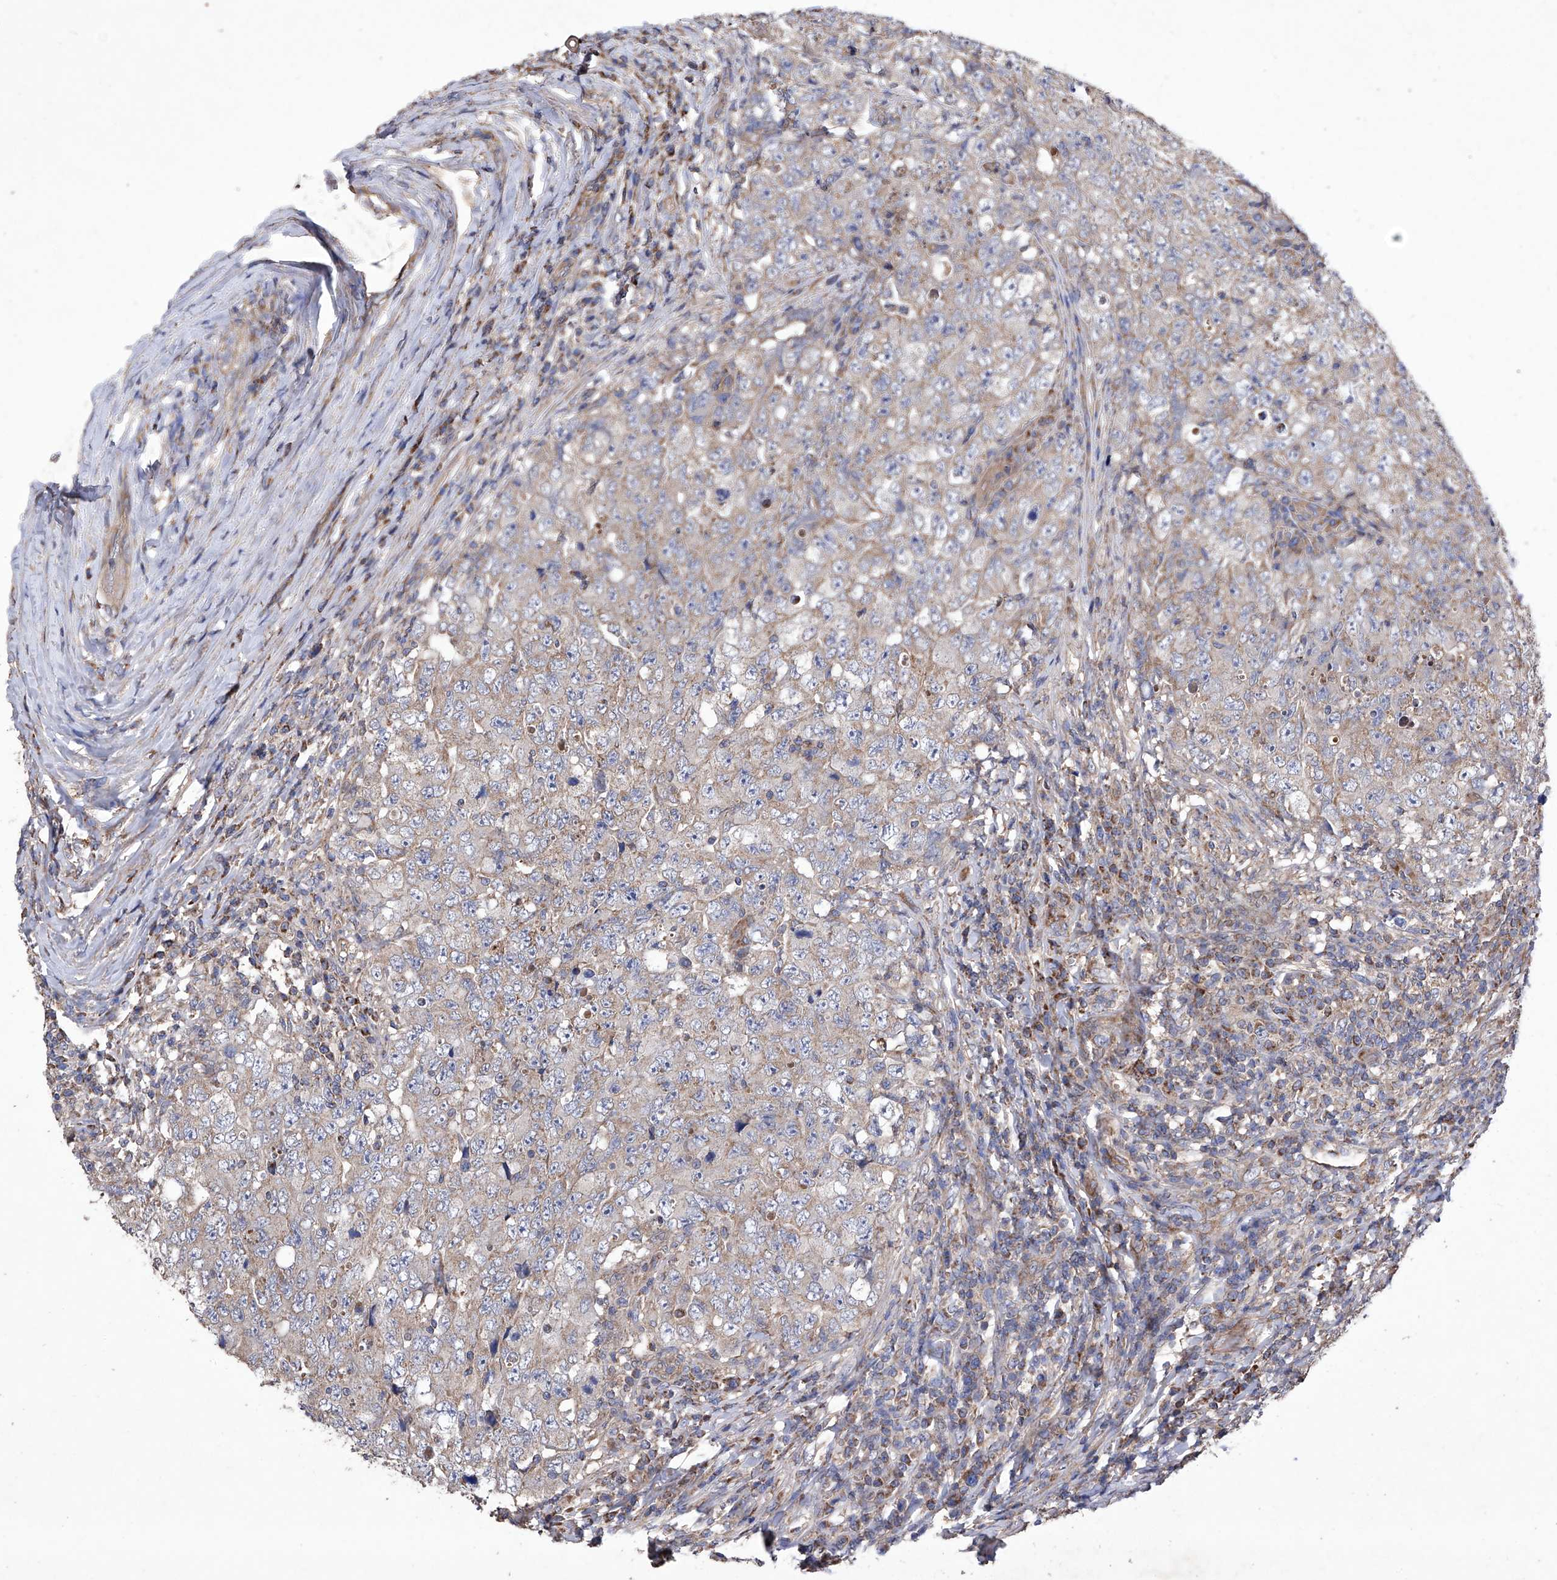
{"staining": {"intensity": "weak", "quantity": ">75%", "location": "cytoplasmic/membranous"}, "tissue": "testis cancer", "cell_type": "Tumor cells", "image_type": "cancer", "snomed": [{"axis": "morphology", "description": "Carcinoma, Embryonal, NOS"}, {"axis": "topography", "description": "Testis"}], "caption": "Immunohistochemical staining of human testis cancer (embryonal carcinoma) displays weak cytoplasmic/membranous protein staining in approximately >75% of tumor cells.", "gene": "EFCAB2", "patient": {"sex": "male", "age": 26}}